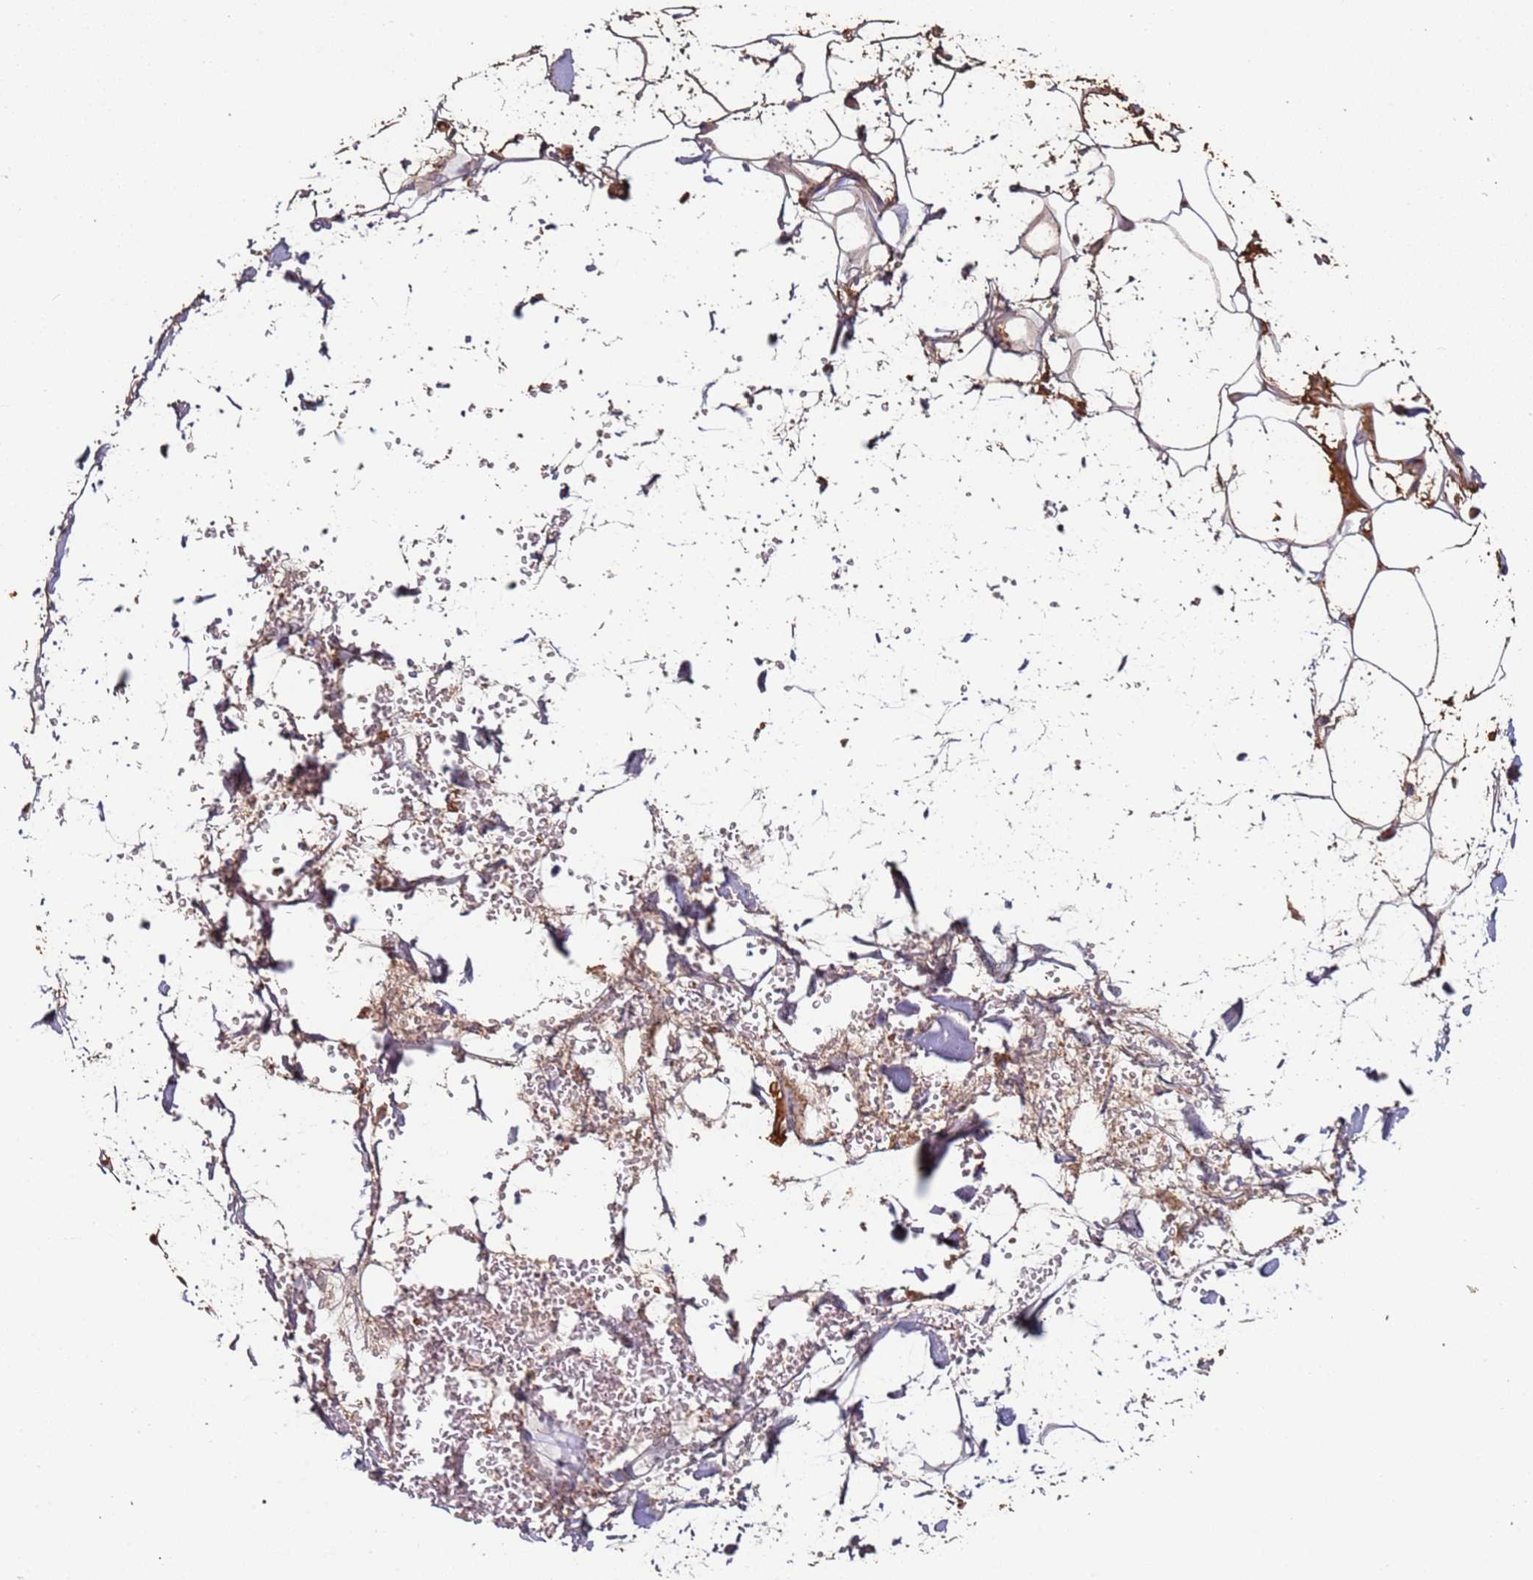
{"staining": {"intensity": "moderate", "quantity": "25%-75%", "location": "cytoplasmic/membranous"}, "tissue": "adipose tissue", "cell_type": "Adipocytes", "image_type": "normal", "snomed": [{"axis": "morphology", "description": "Normal tissue, NOS"}, {"axis": "topography", "description": "Breast"}], "caption": "Adipose tissue stained for a protein shows moderate cytoplasmic/membranous positivity in adipocytes. (DAB (3,3'-diaminobenzidine) IHC with brightfield microscopy, high magnification).", "gene": "CYSLTR2", "patient": {"sex": "female", "age": 26}}